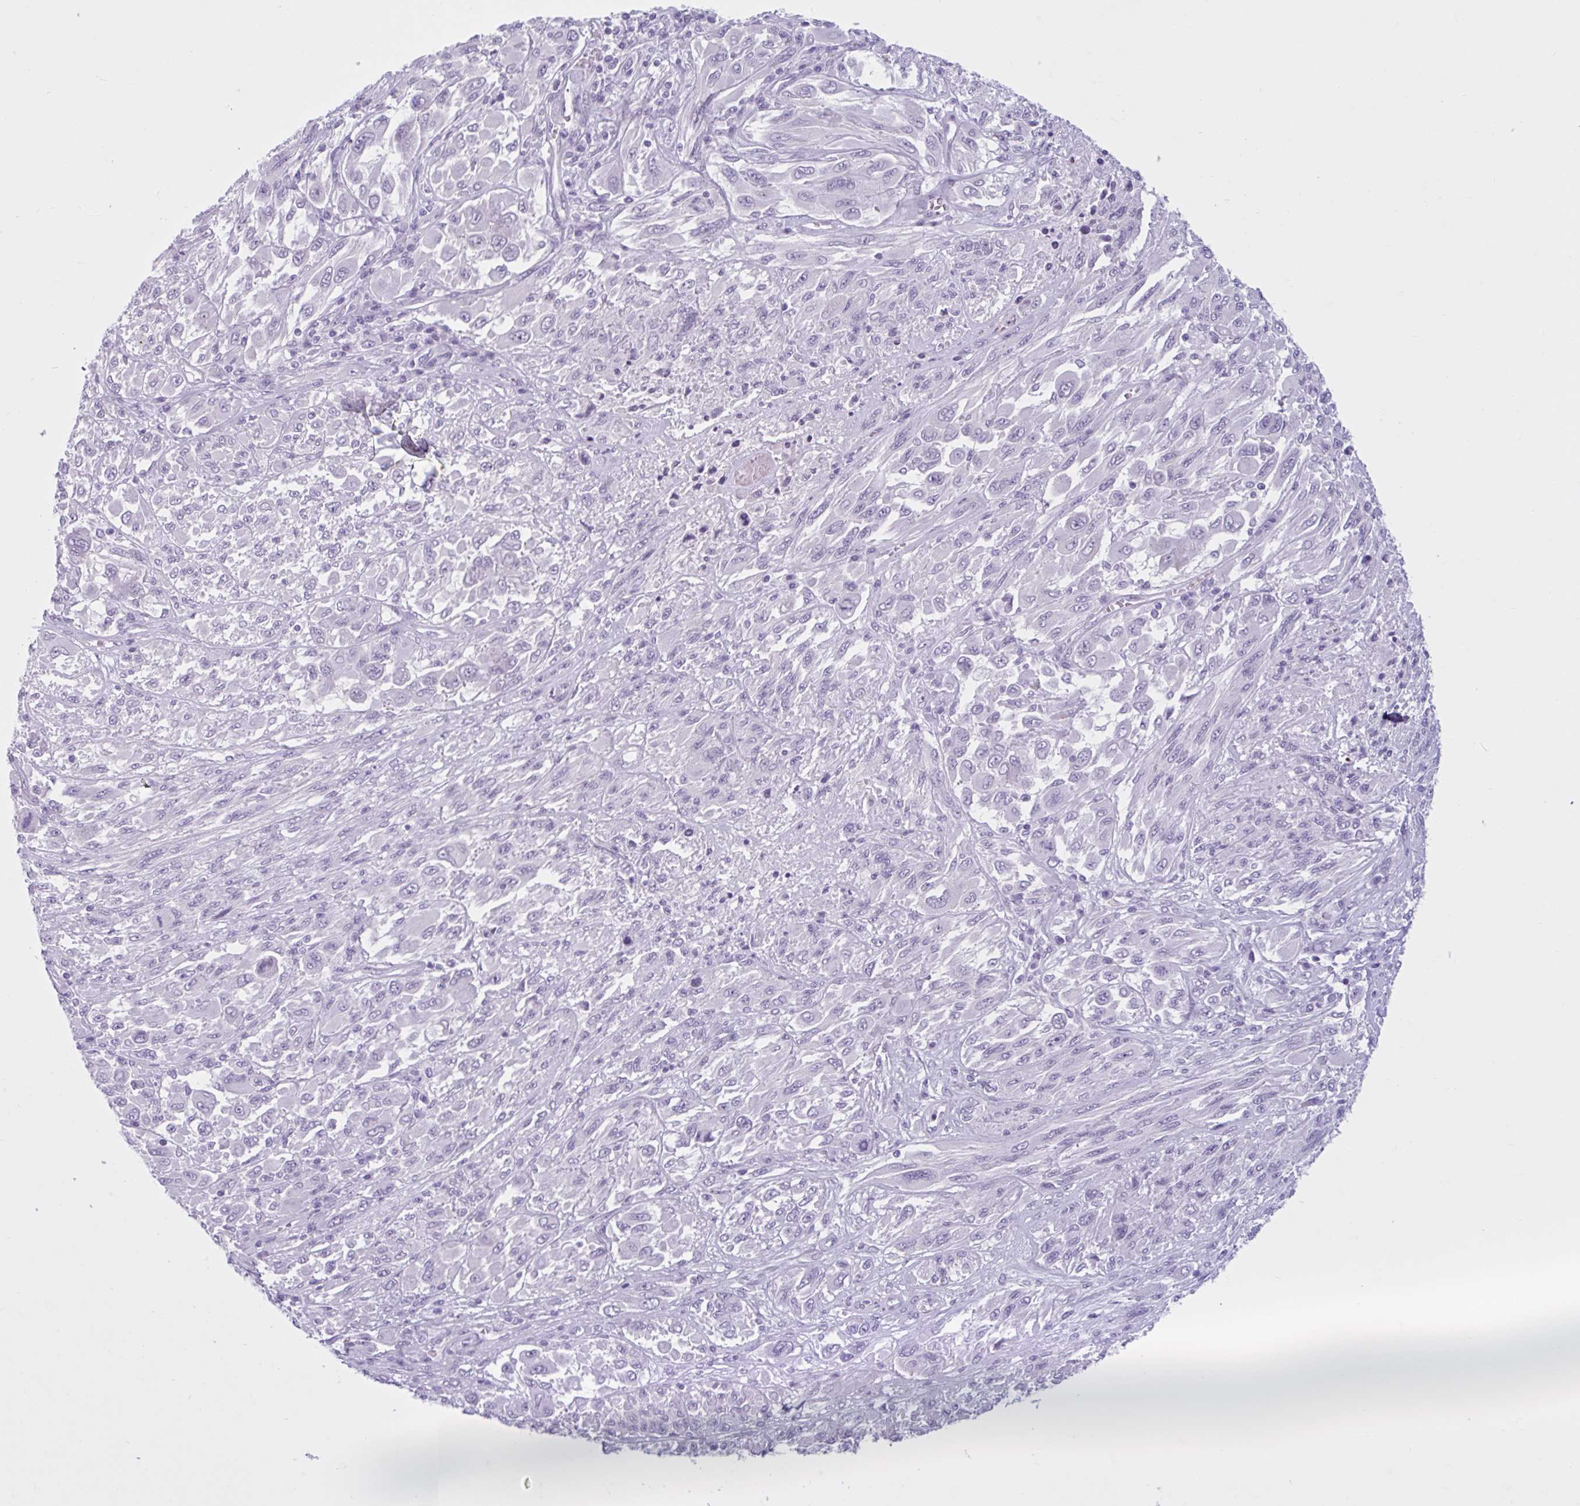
{"staining": {"intensity": "negative", "quantity": "none", "location": "none"}, "tissue": "melanoma", "cell_type": "Tumor cells", "image_type": "cancer", "snomed": [{"axis": "morphology", "description": "Malignant melanoma, NOS"}, {"axis": "topography", "description": "Skin"}], "caption": "An IHC image of melanoma is shown. There is no staining in tumor cells of melanoma.", "gene": "CEP120", "patient": {"sex": "female", "age": 91}}